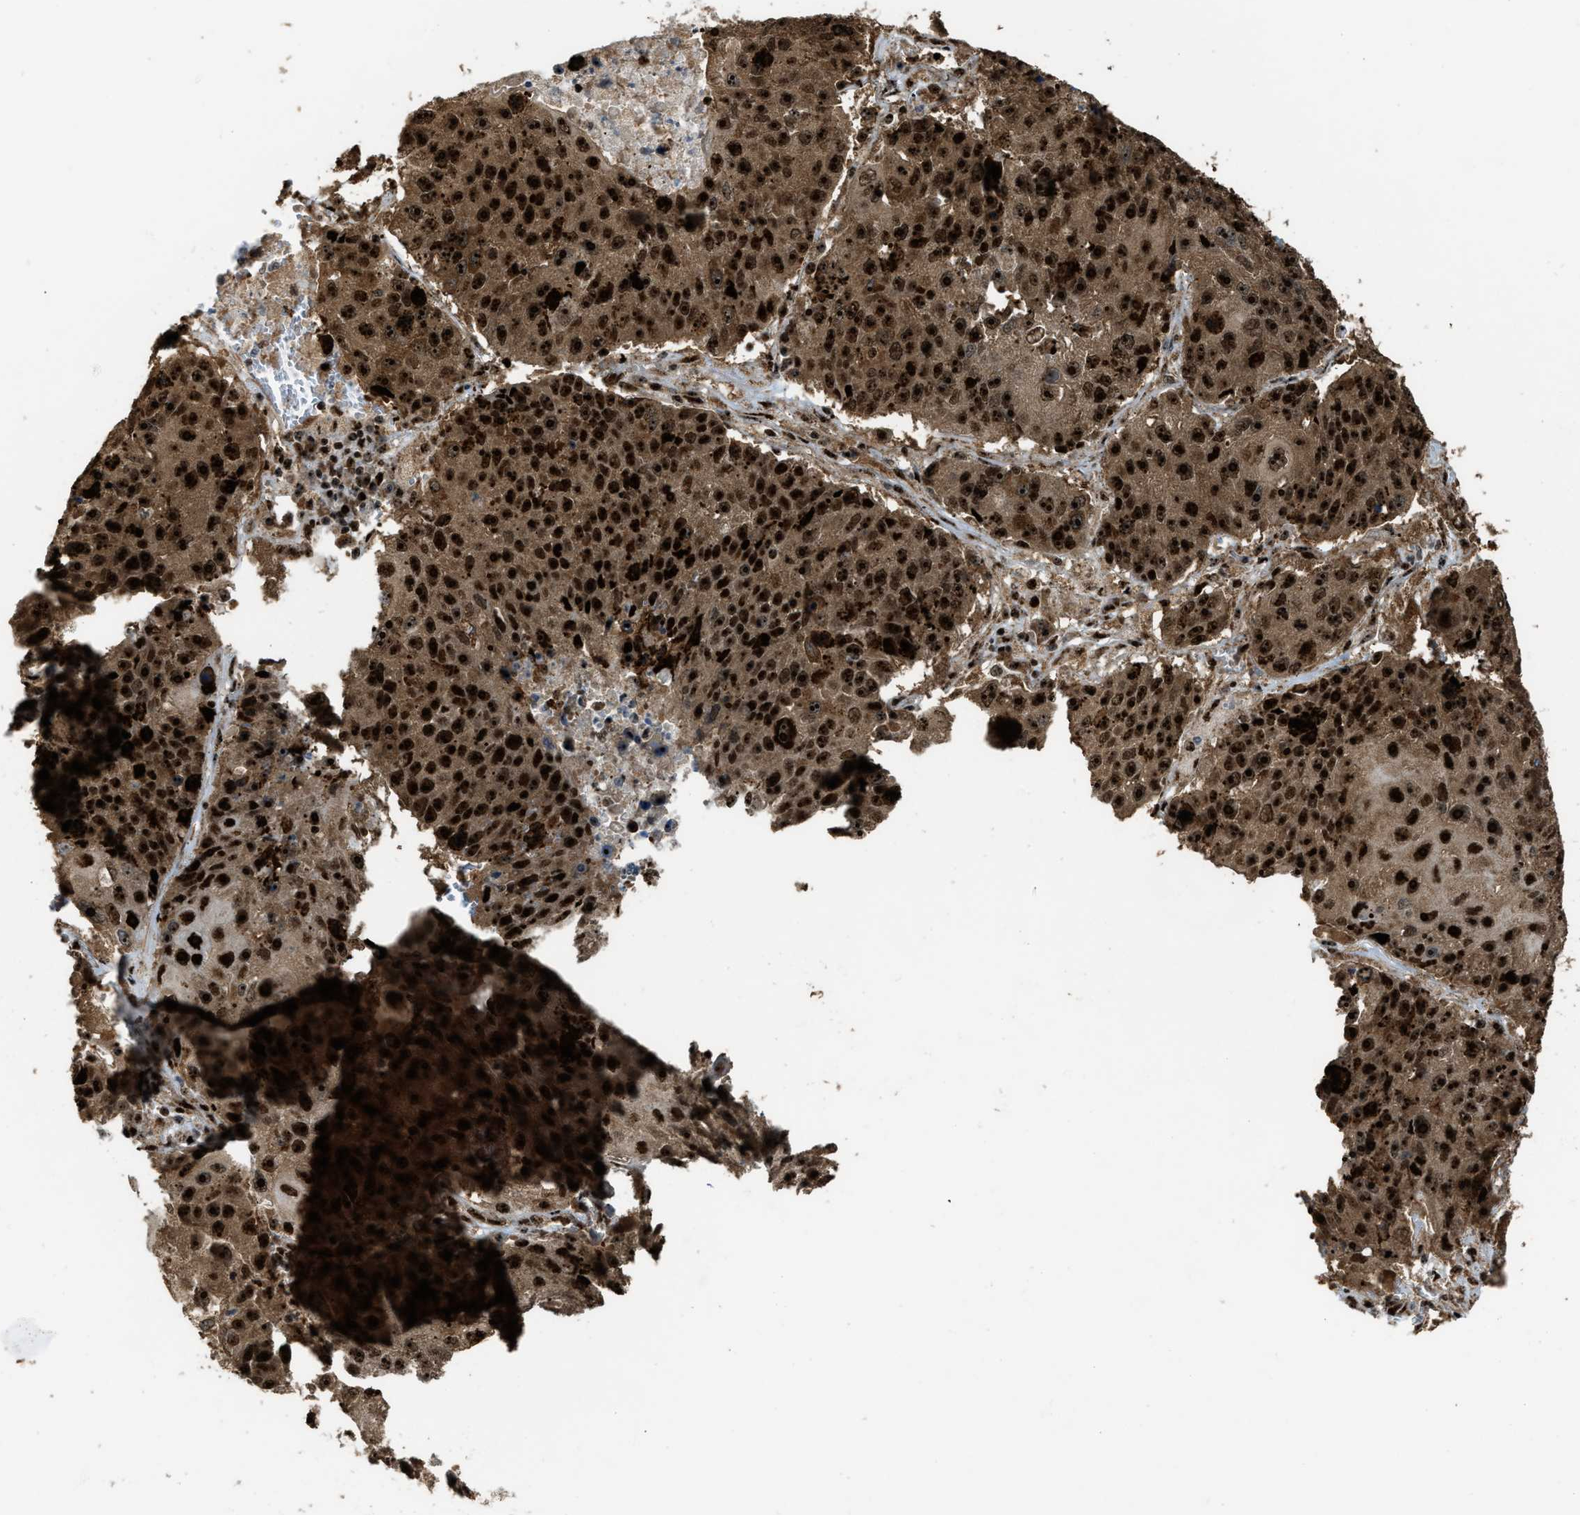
{"staining": {"intensity": "strong", "quantity": ">75%", "location": "cytoplasmic/membranous,nuclear"}, "tissue": "lung cancer", "cell_type": "Tumor cells", "image_type": "cancer", "snomed": [{"axis": "morphology", "description": "Squamous cell carcinoma, NOS"}, {"axis": "topography", "description": "Lung"}], "caption": "Protein staining exhibits strong cytoplasmic/membranous and nuclear expression in approximately >75% of tumor cells in lung cancer. (DAB (3,3'-diaminobenzidine) IHC, brown staining for protein, blue staining for nuclei).", "gene": "ZNF687", "patient": {"sex": "male", "age": 61}}